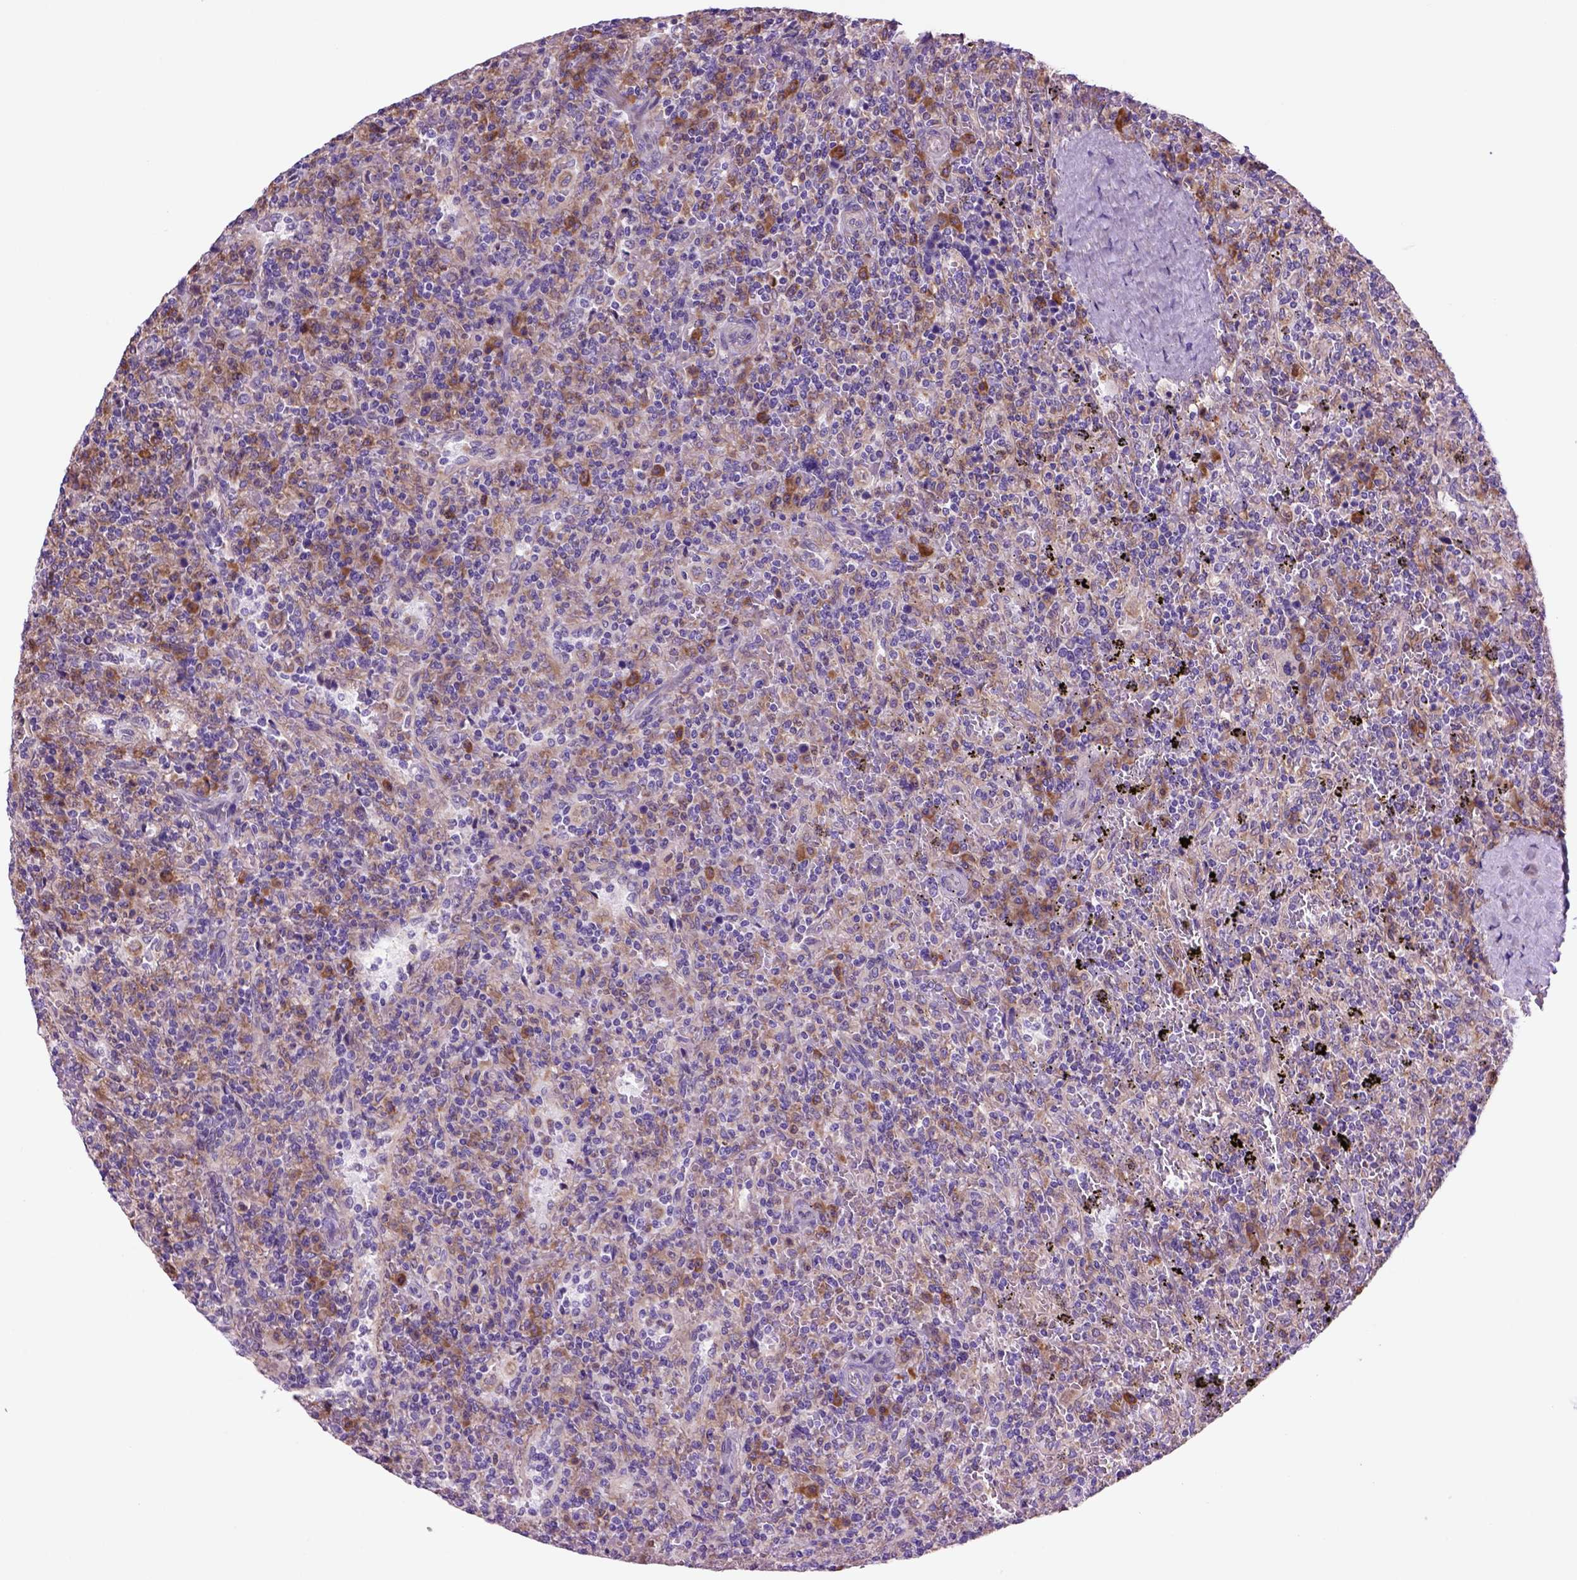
{"staining": {"intensity": "weak", "quantity": ">75%", "location": "cytoplasmic/membranous"}, "tissue": "lymphoma", "cell_type": "Tumor cells", "image_type": "cancer", "snomed": [{"axis": "morphology", "description": "Malignant lymphoma, non-Hodgkin's type, Low grade"}, {"axis": "topography", "description": "Spleen"}], "caption": "Tumor cells demonstrate weak cytoplasmic/membranous expression in about >75% of cells in lymphoma. (DAB (3,3'-diaminobenzidine) IHC, brown staining for protein, blue staining for nuclei).", "gene": "PIAS3", "patient": {"sex": "male", "age": 62}}